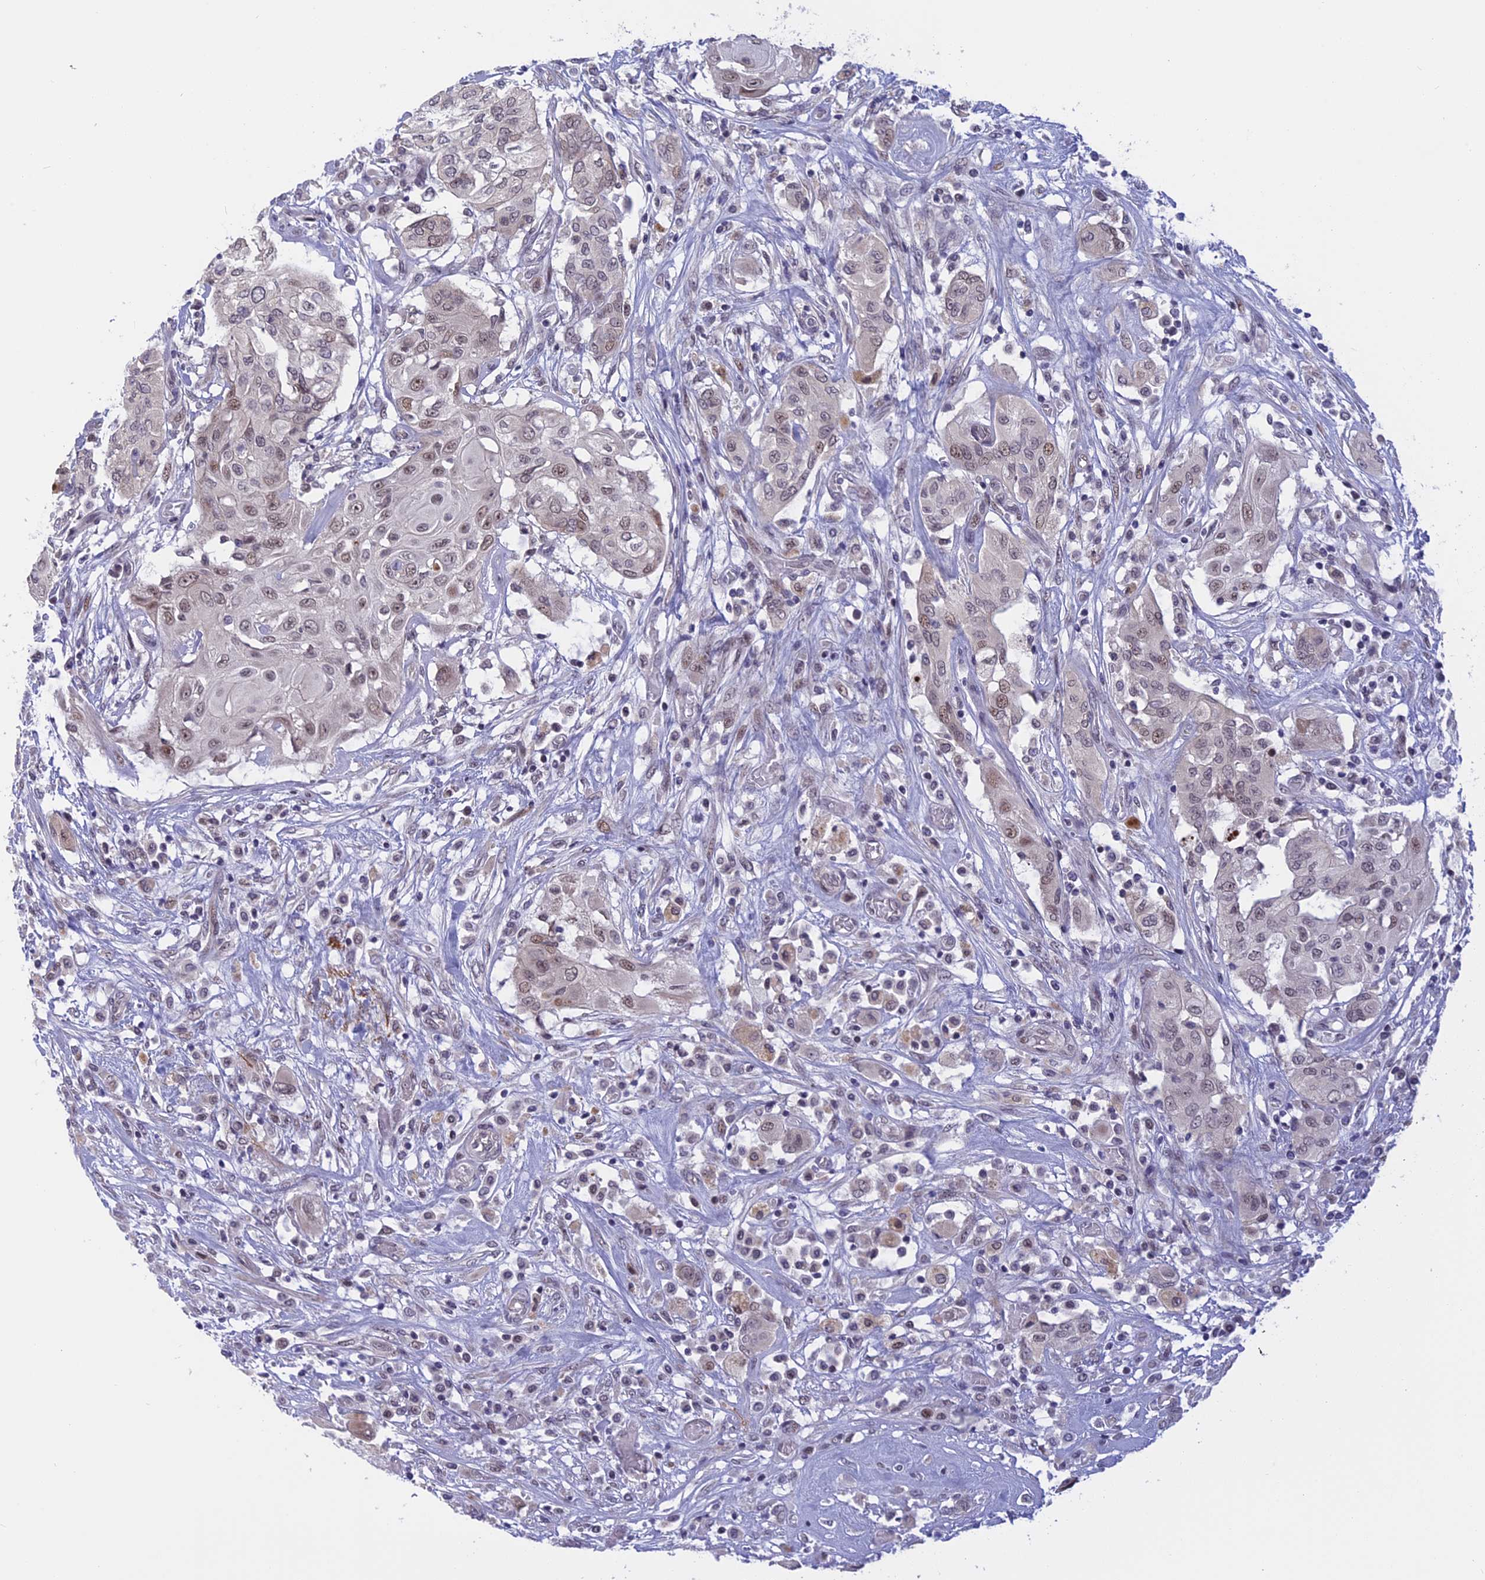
{"staining": {"intensity": "weak", "quantity": "25%-75%", "location": "nuclear"}, "tissue": "thyroid cancer", "cell_type": "Tumor cells", "image_type": "cancer", "snomed": [{"axis": "morphology", "description": "Papillary adenocarcinoma, NOS"}, {"axis": "topography", "description": "Thyroid gland"}], "caption": "The image shows a brown stain indicating the presence of a protein in the nuclear of tumor cells in thyroid cancer.", "gene": "POLR2C", "patient": {"sex": "female", "age": 59}}